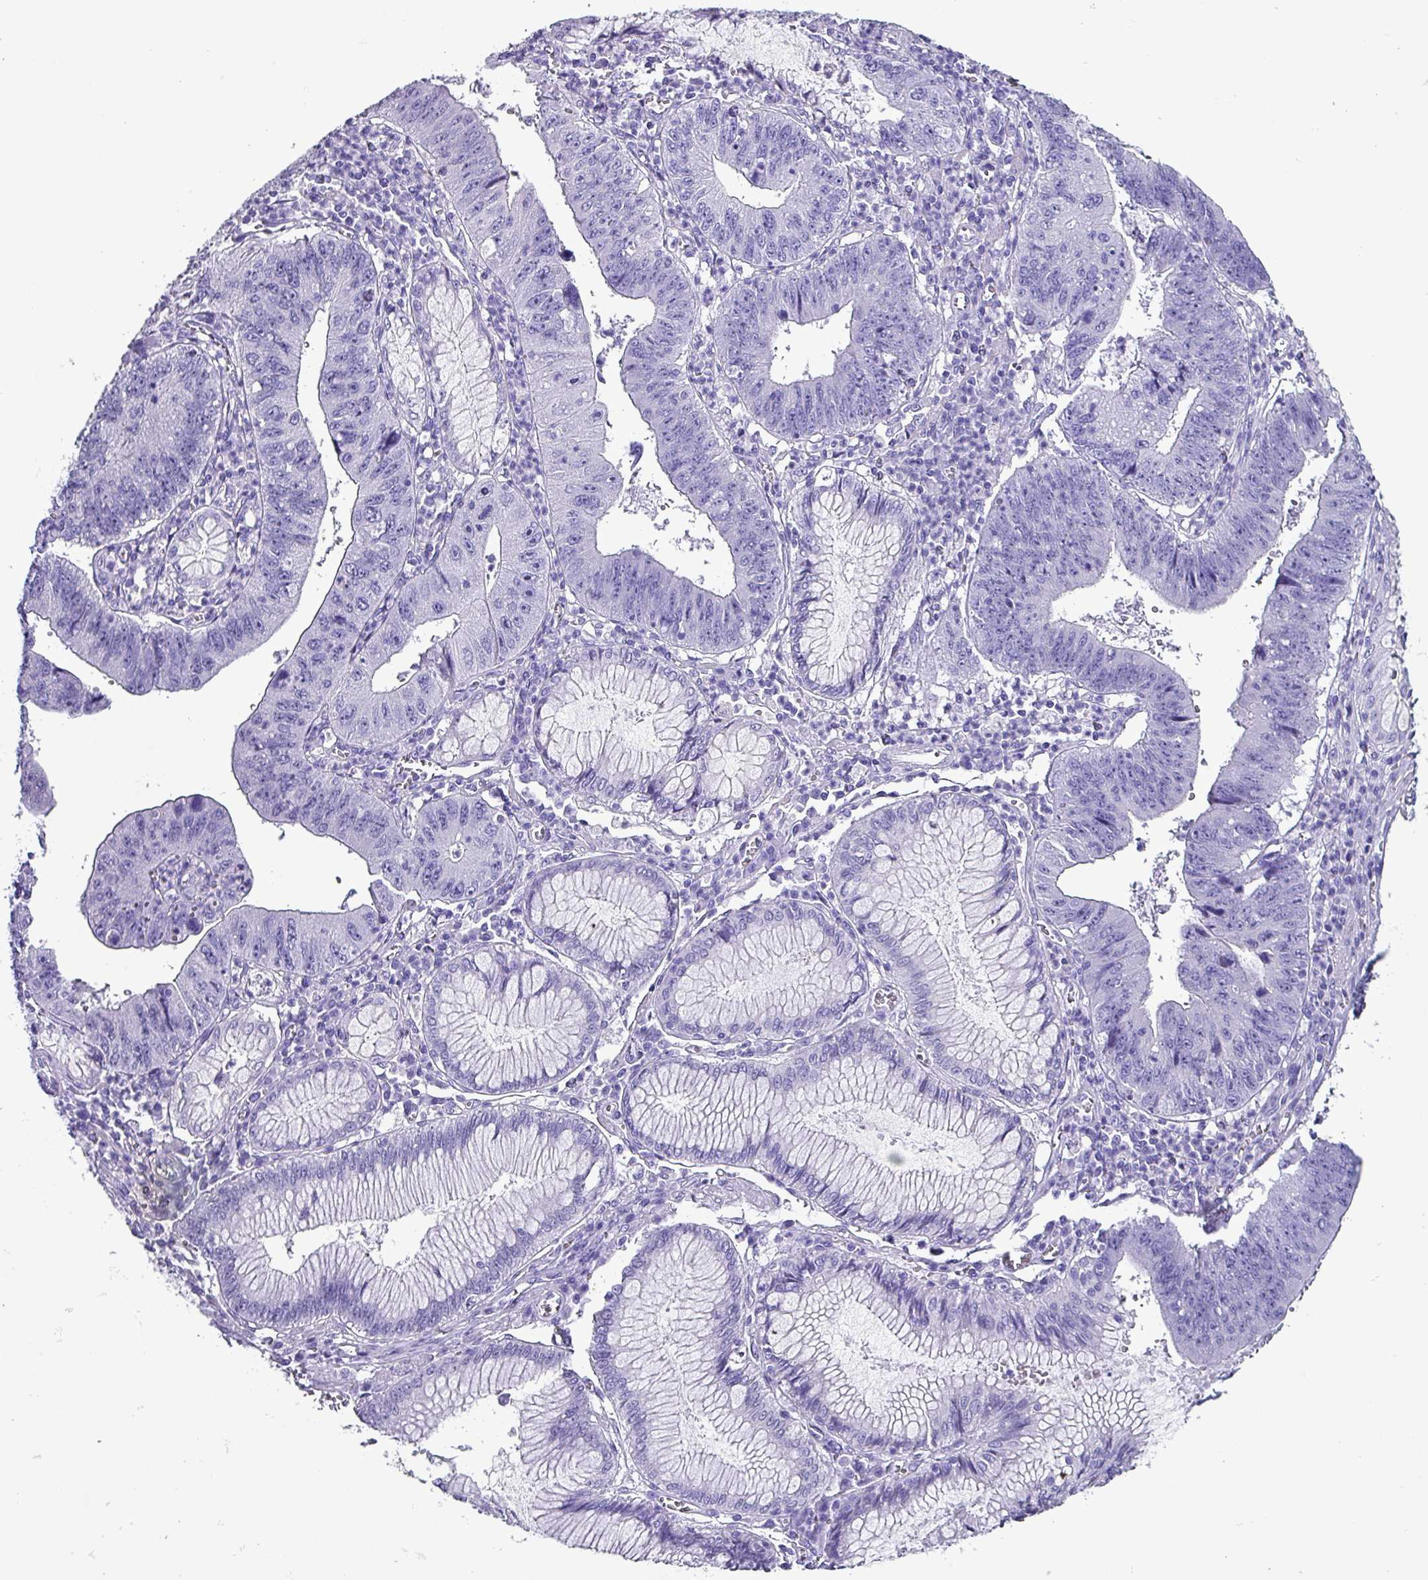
{"staining": {"intensity": "negative", "quantity": "none", "location": "none"}, "tissue": "stomach cancer", "cell_type": "Tumor cells", "image_type": "cancer", "snomed": [{"axis": "morphology", "description": "Adenocarcinoma, NOS"}, {"axis": "topography", "description": "Stomach"}], "caption": "High power microscopy photomicrograph of an IHC image of stomach cancer, revealing no significant staining in tumor cells.", "gene": "KRT6C", "patient": {"sex": "male", "age": 59}}